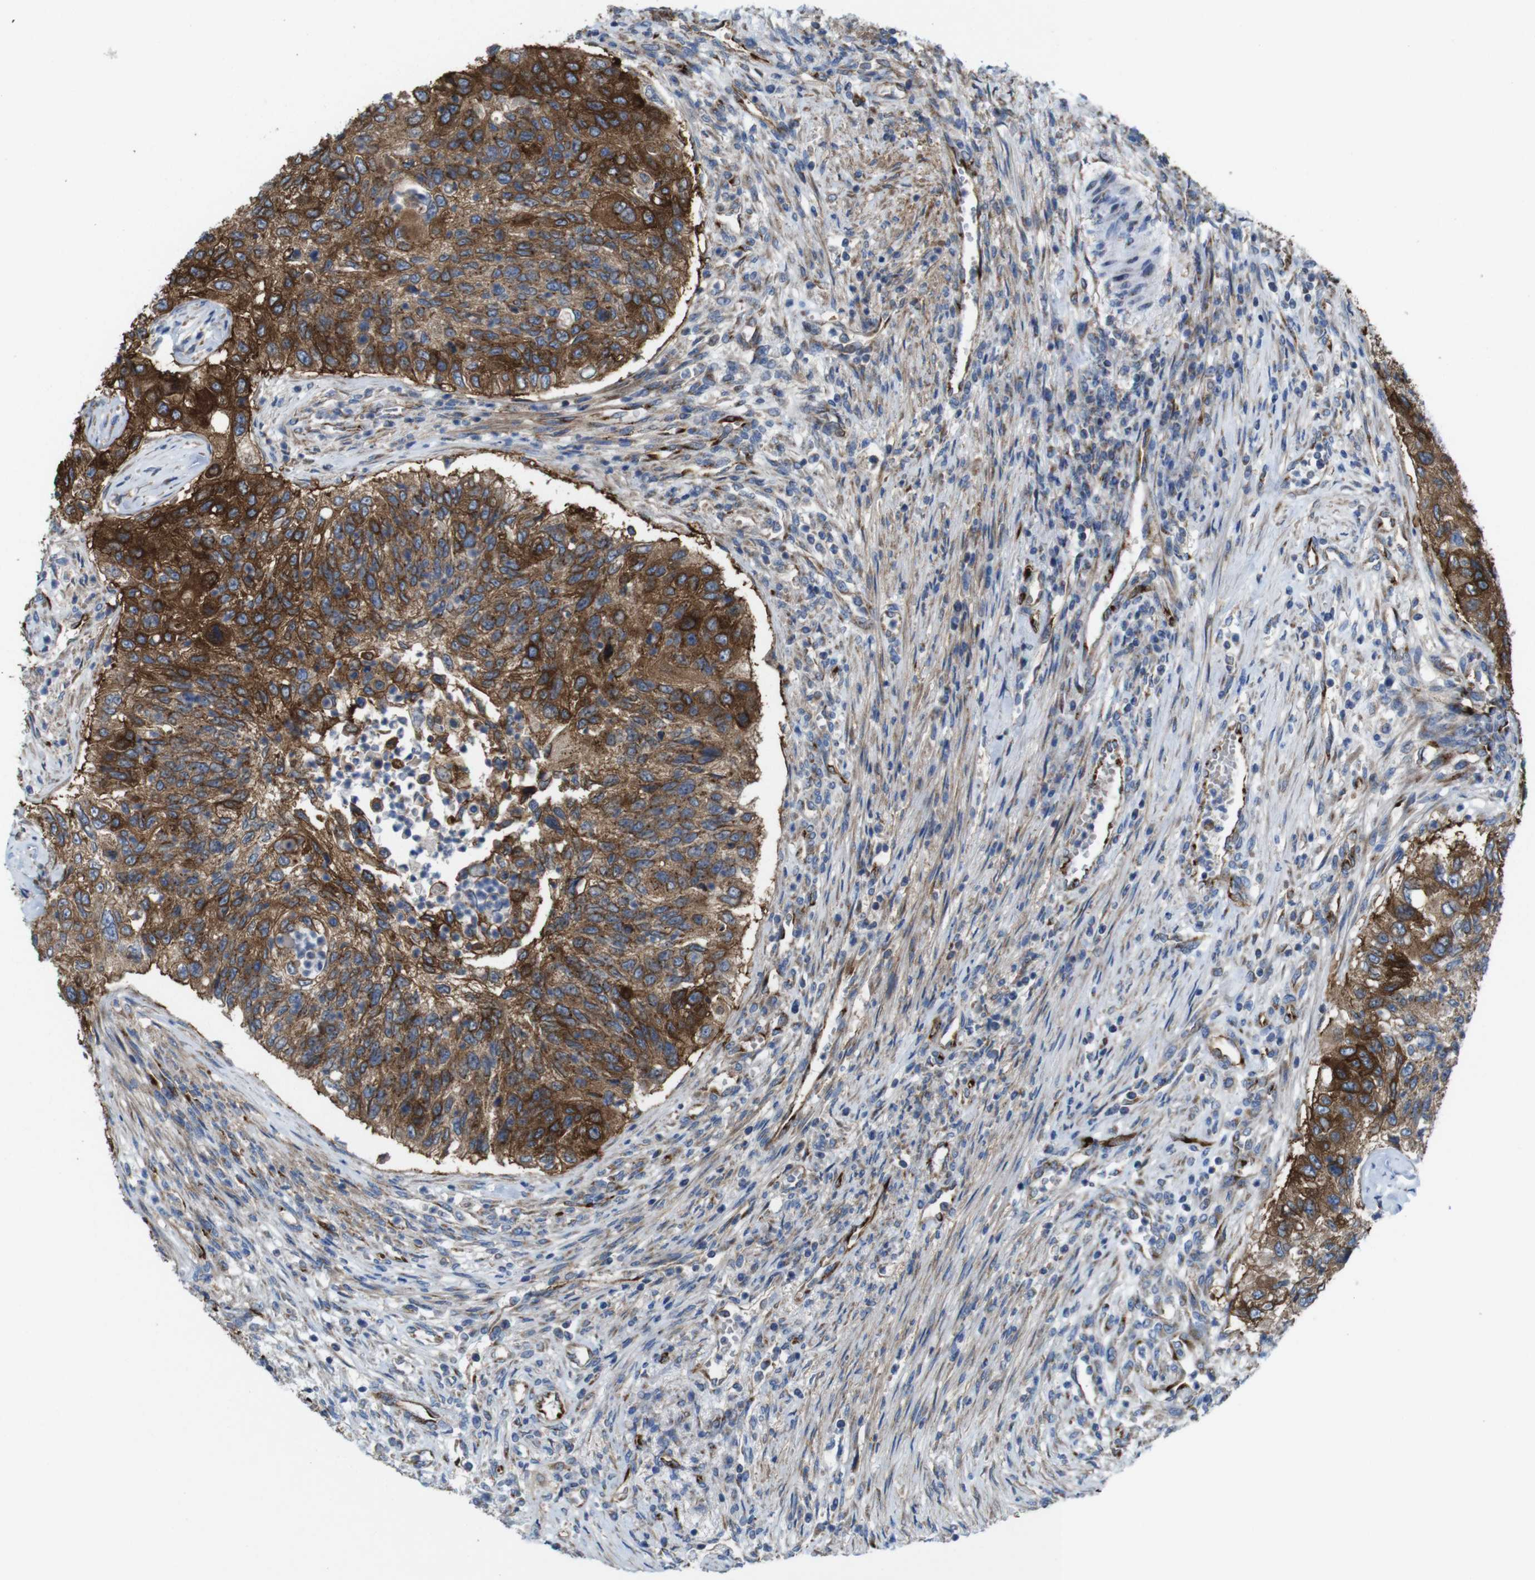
{"staining": {"intensity": "strong", "quantity": "25%-75%", "location": "cytoplasmic/membranous"}, "tissue": "urothelial cancer", "cell_type": "Tumor cells", "image_type": "cancer", "snomed": [{"axis": "morphology", "description": "Urothelial carcinoma, High grade"}, {"axis": "topography", "description": "Urinary bladder"}], "caption": "This is a photomicrograph of immunohistochemistry (IHC) staining of urothelial cancer, which shows strong positivity in the cytoplasmic/membranous of tumor cells.", "gene": "EFCAB14", "patient": {"sex": "female", "age": 60}}